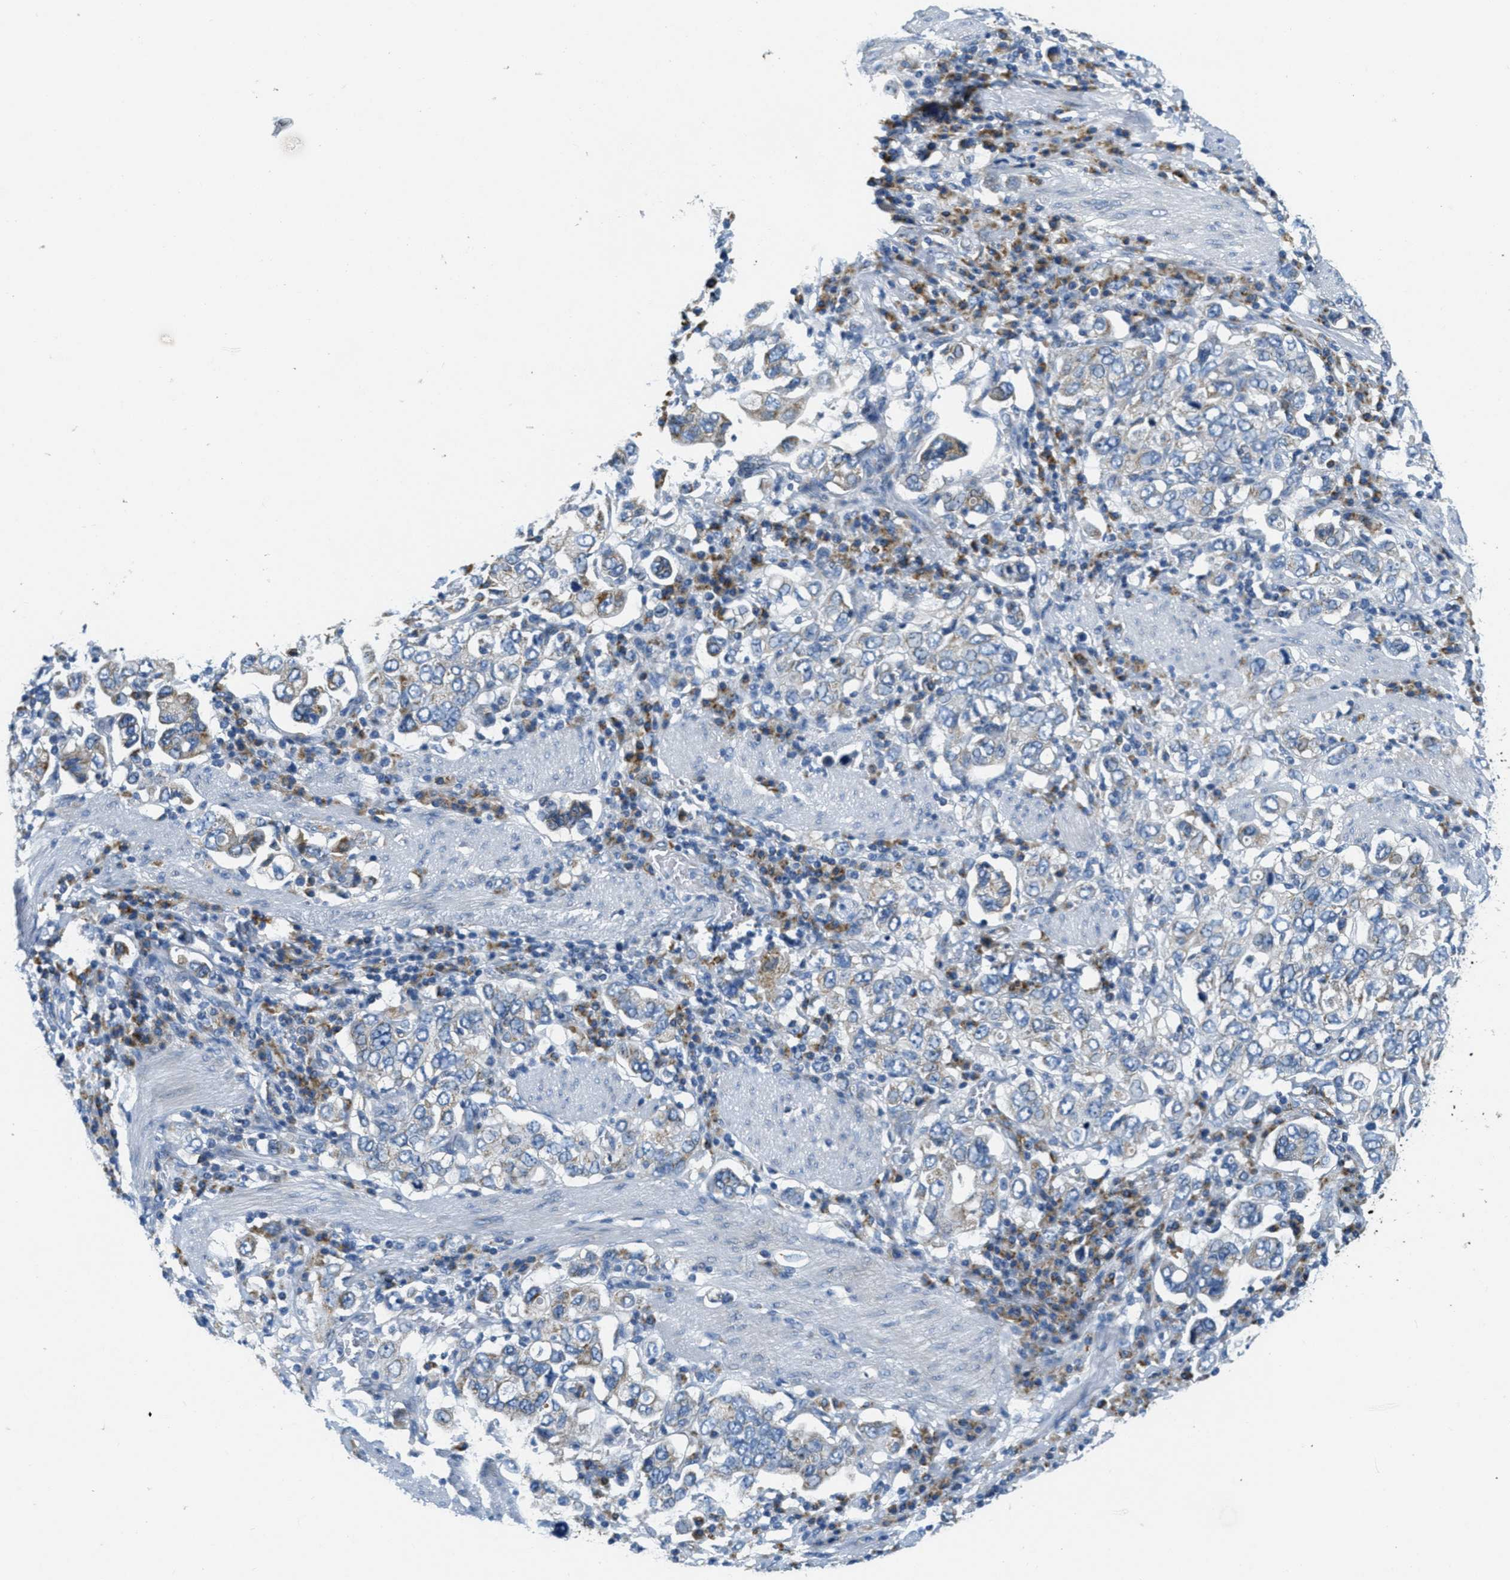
{"staining": {"intensity": "weak", "quantity": "<25%", "location": "cytoplasmic/membranous"}, "tissue": "stomach cancer", "cell_type": "Tumor cells", "image_type": "cancer", "snomed": [{"axis": "morphology", "description": "Adenocarcinoma, NOS"}, {"axis": "topography", "description": "Stomach, upper"}], "caption": "High magnification brightfield microscopy of stomach cancer stained with DAB (3,3'-diaminobenzidine) (brown) and counterstained with hematoxylin (blue): tumor cells show no significant positivity.", "gene": "CA4", "patient": {"sex": "male", "age": 62}}